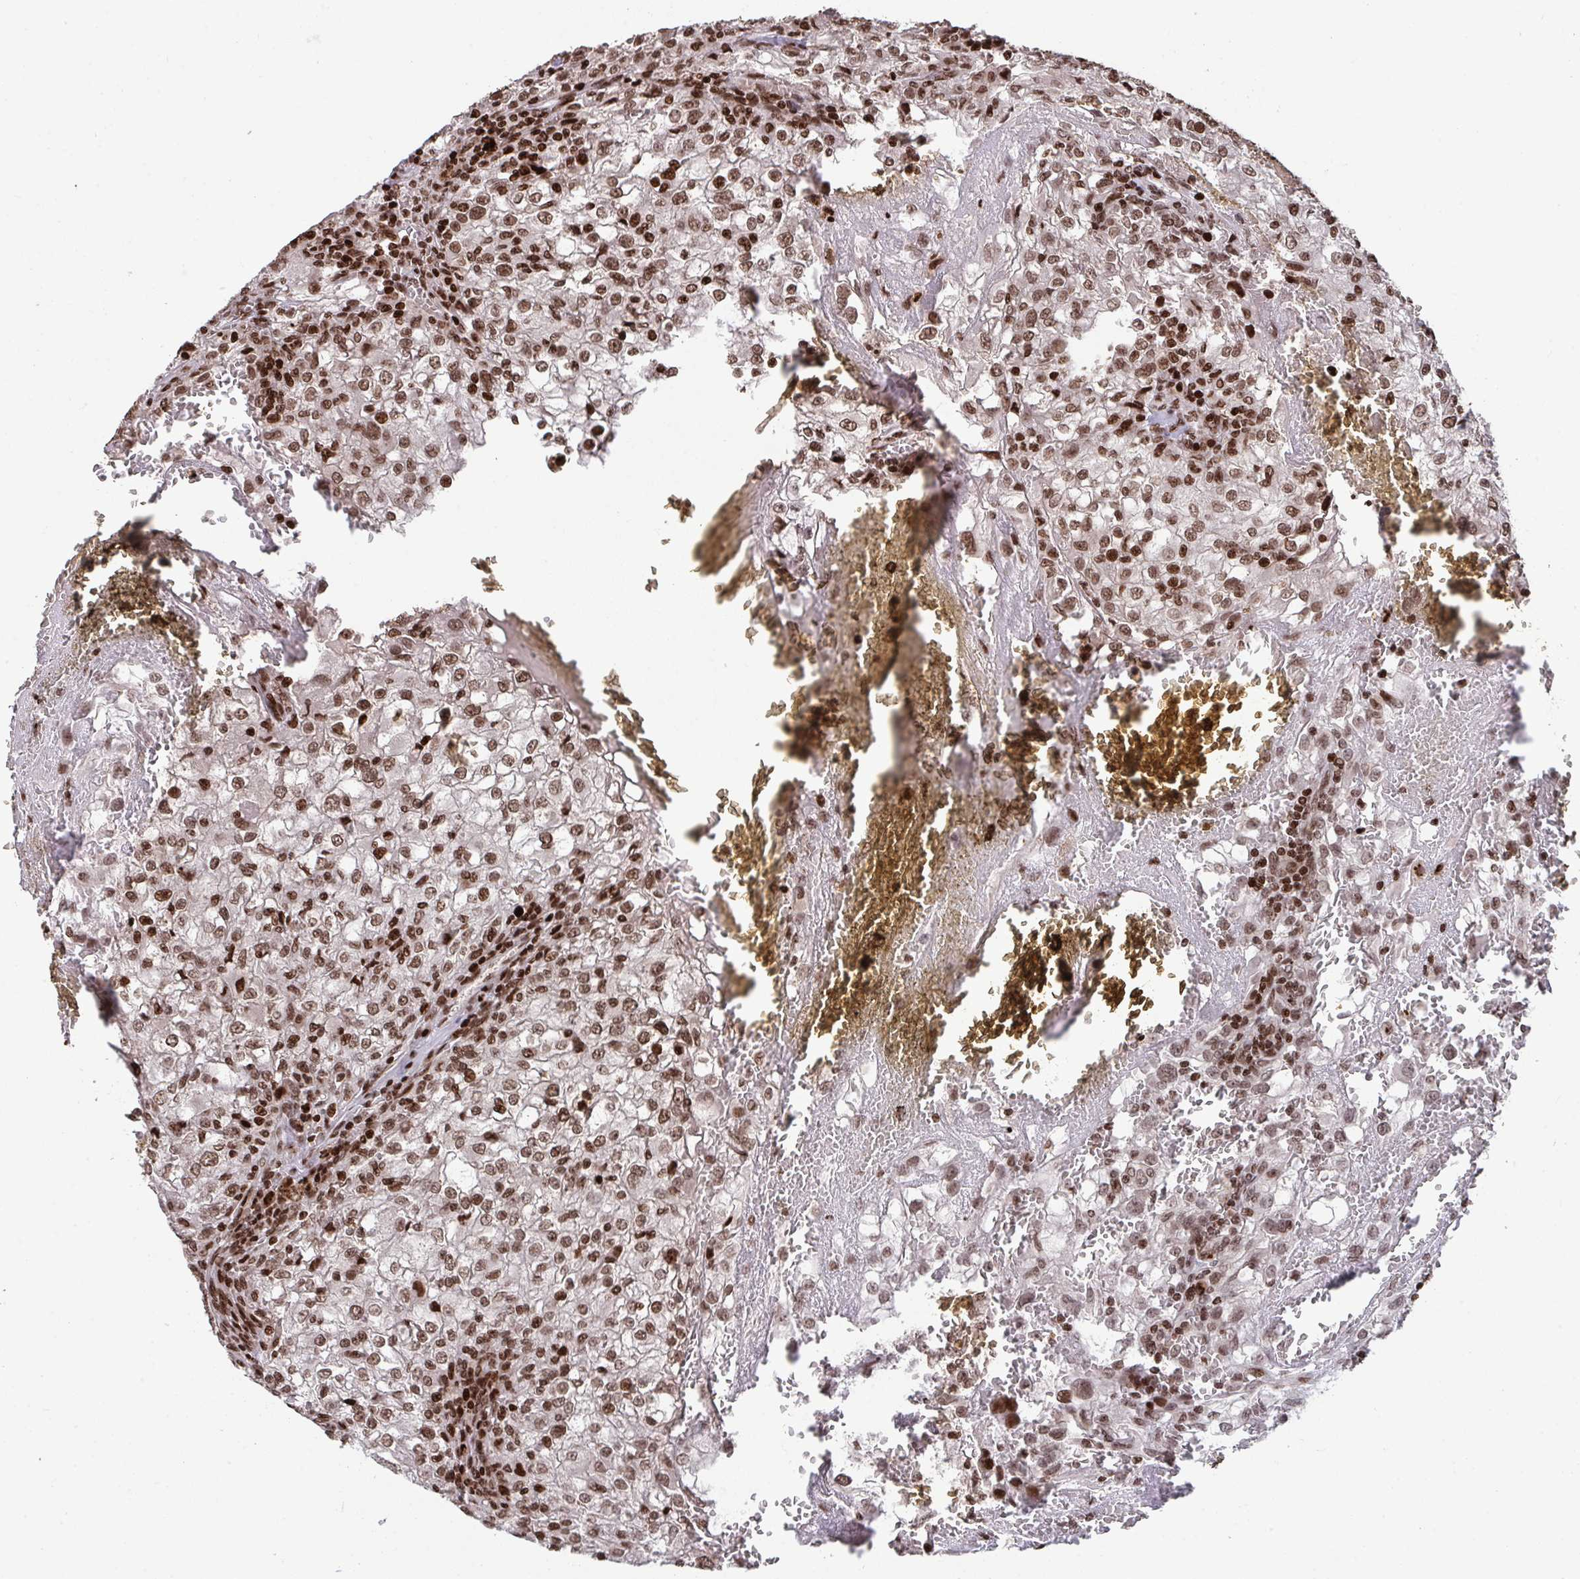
{"staining": {"intensity": "moderate", "quantity": ">75%", "location": "nuclear"}, "tissue": "renal cancer", "cell_type": "Tumor cells", "image_type": "cancer", "snomed": [{"axis": "morphology", "description": "Adenocarcinoma, NOS"}, {"axis": "topography", "description": "Kidney"}], "caption": "Moderate nuclear expression is present in about >75% of tumor cells in renal adenocarcinoma. (DAB (3,3'-diaminobenzidine) IHC with brightfield microscopy, high magnification).", "gene": "NIP7", "patient": {"sex": "female", "age": 74}}